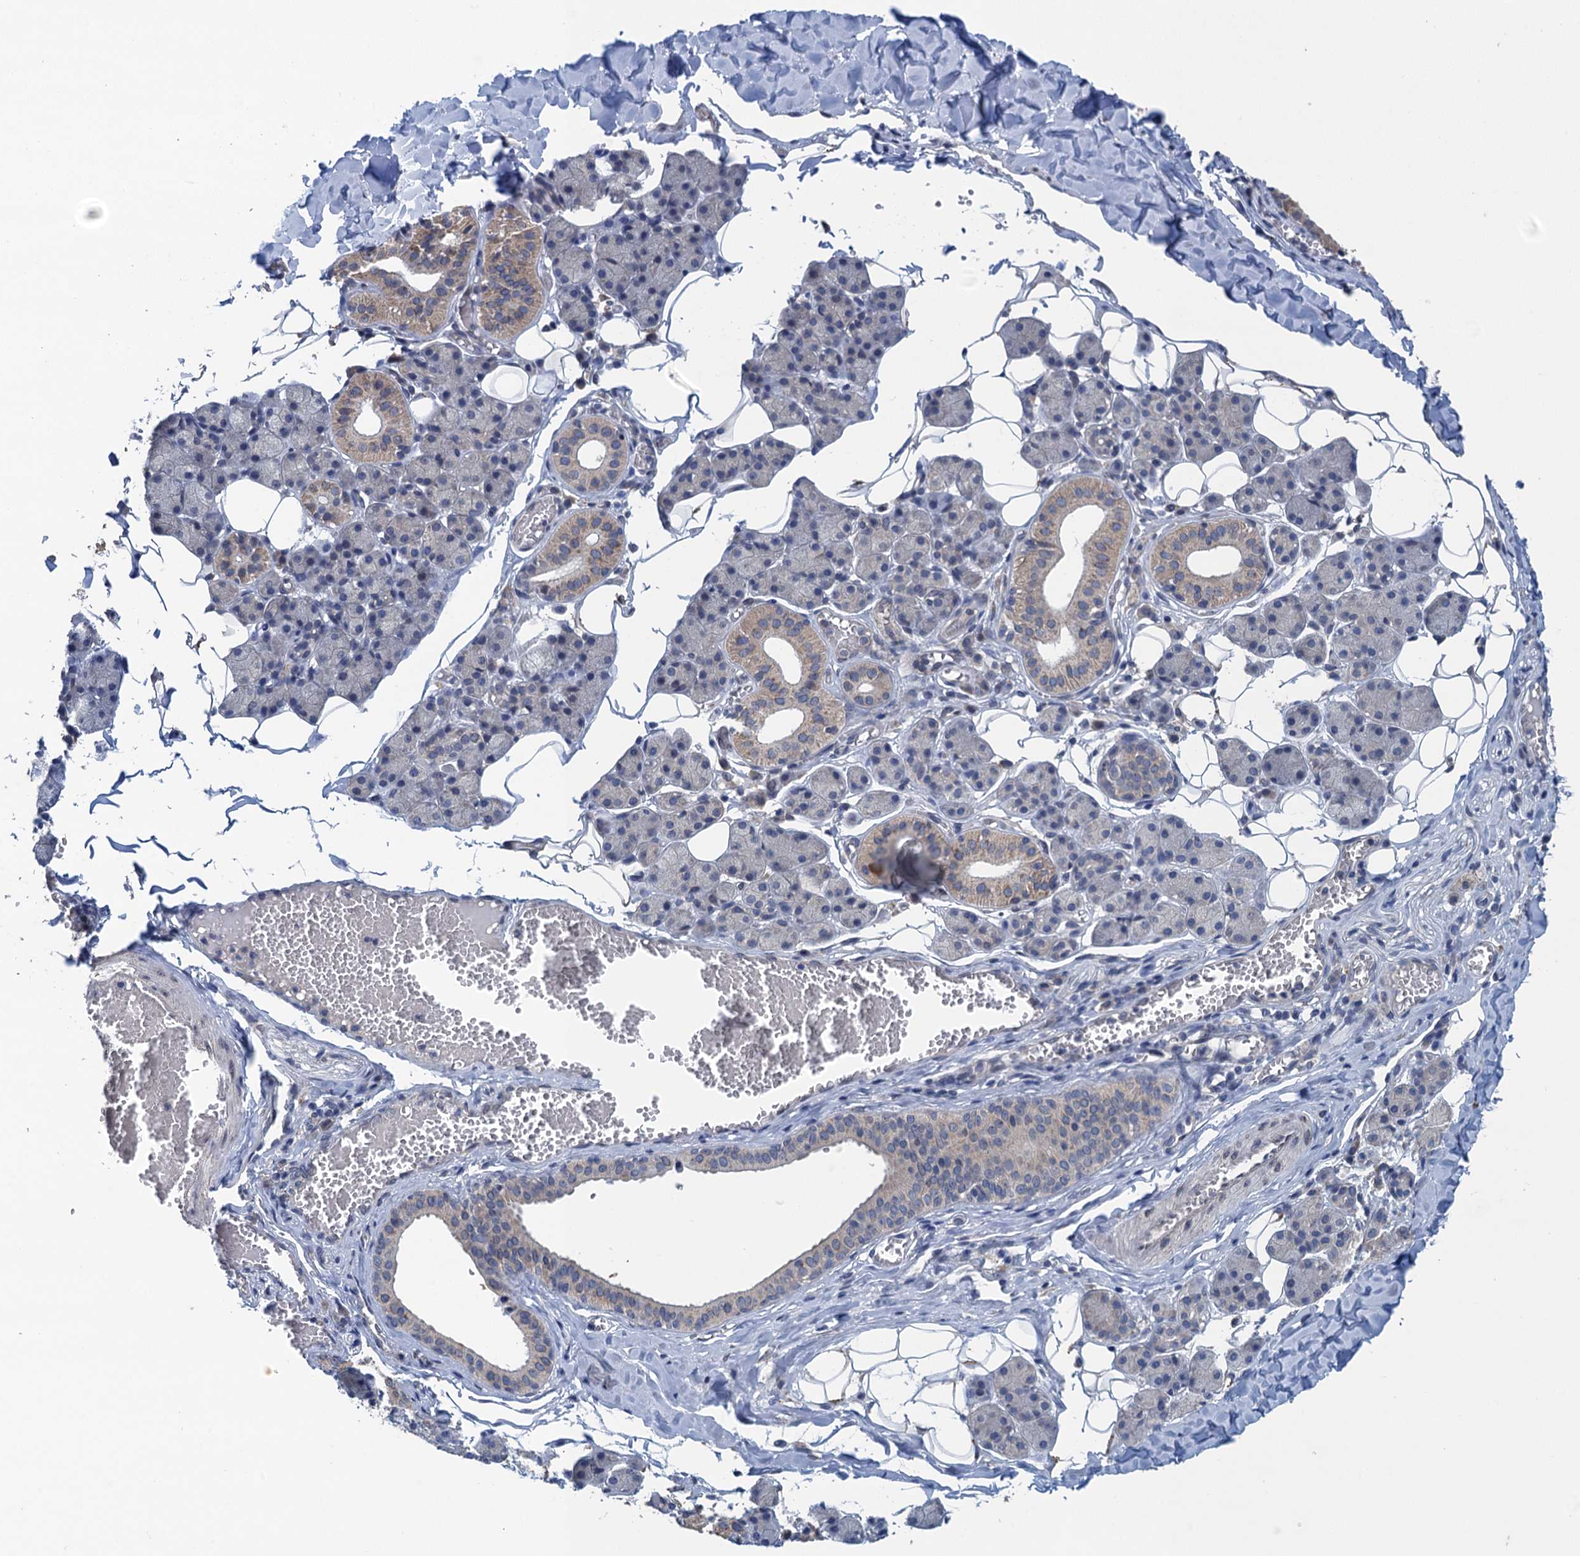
{"staining": {"intensity": "moderate", "quantity": "<25%", "location": "cytoplasmic/membranous"}, "tissue": "salivary gland", "cell_type": "Glandular cells", "image_type": "normal", "snomed": [{"axis": "morphology", "description": "Normal tissue, NOS"}, {"axis": "topography", "description": "Salivary gland"}], "caption": "This image exhibits unremarkable salivary gland stained with immunohistochemistry to label a protein in brown. The cytoplasmic/membranous of glandular cells show moderate positivity for the protein. Nuclei are counter-stained blue.", "gene": "CTU2", "patient": {"sex": "female", "age": 33}}